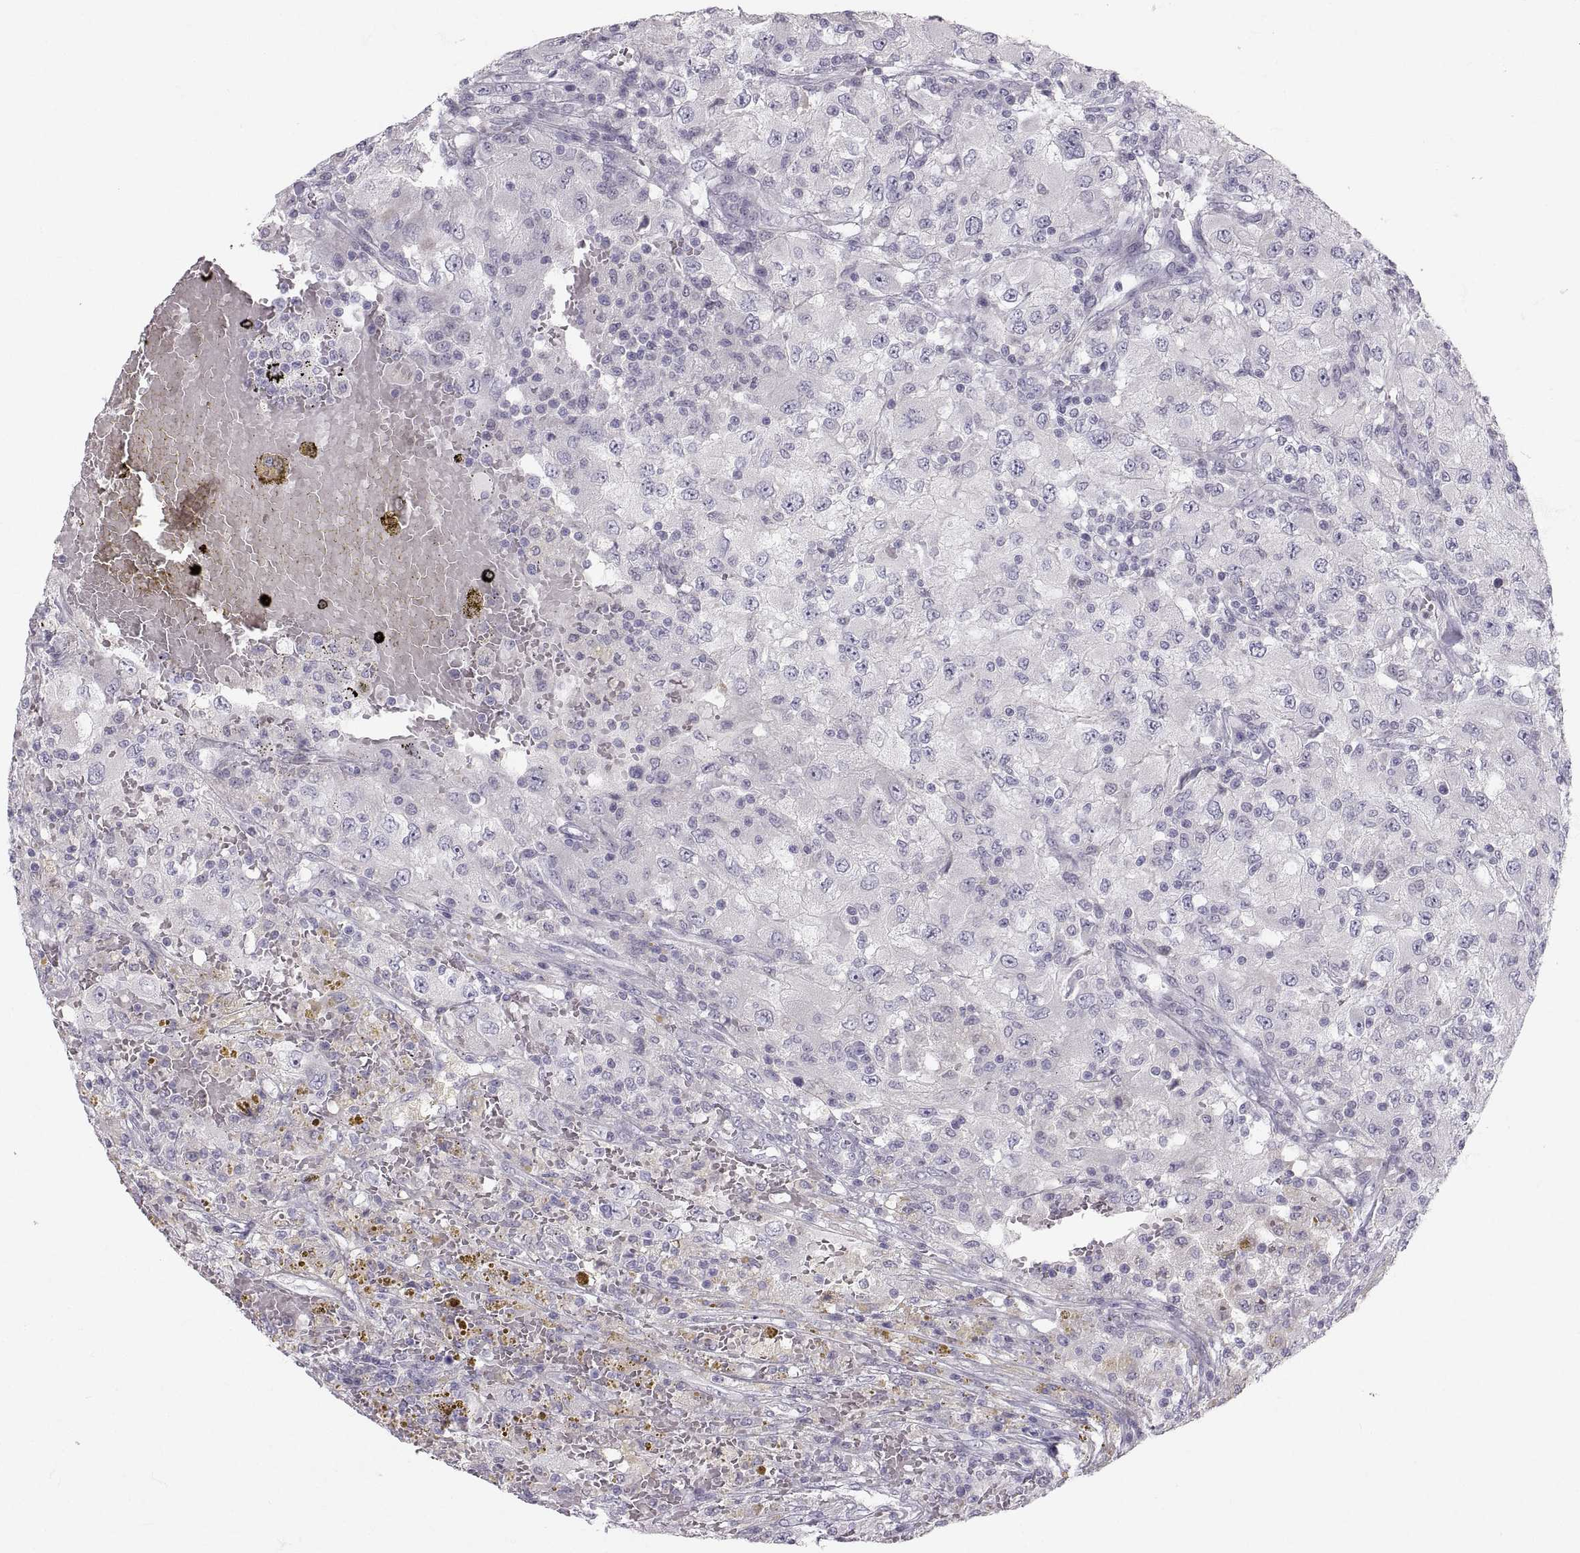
{"staining": {"intensity": "negative", "quantity": "none", "location": "none"}, "tissue": "renal cancer", "cell_type": "Tumor cells", "image_type": "cancer", "snomed": [{"axis": "morphology", "description": "Adenocarcinoma, NOS"}, {"axis": "topography", "description": "Kidney"}], "caption": "This histopathology image is of renal cancer (adenocarcinoma) stained with immunohistochemistry (IHC) to label a protein in brown with the nuclei are counter-stained blue. There is no expression in tumor cells.", "gene": "ZNF185", "patient": {"sex": "female", "age": 67}}